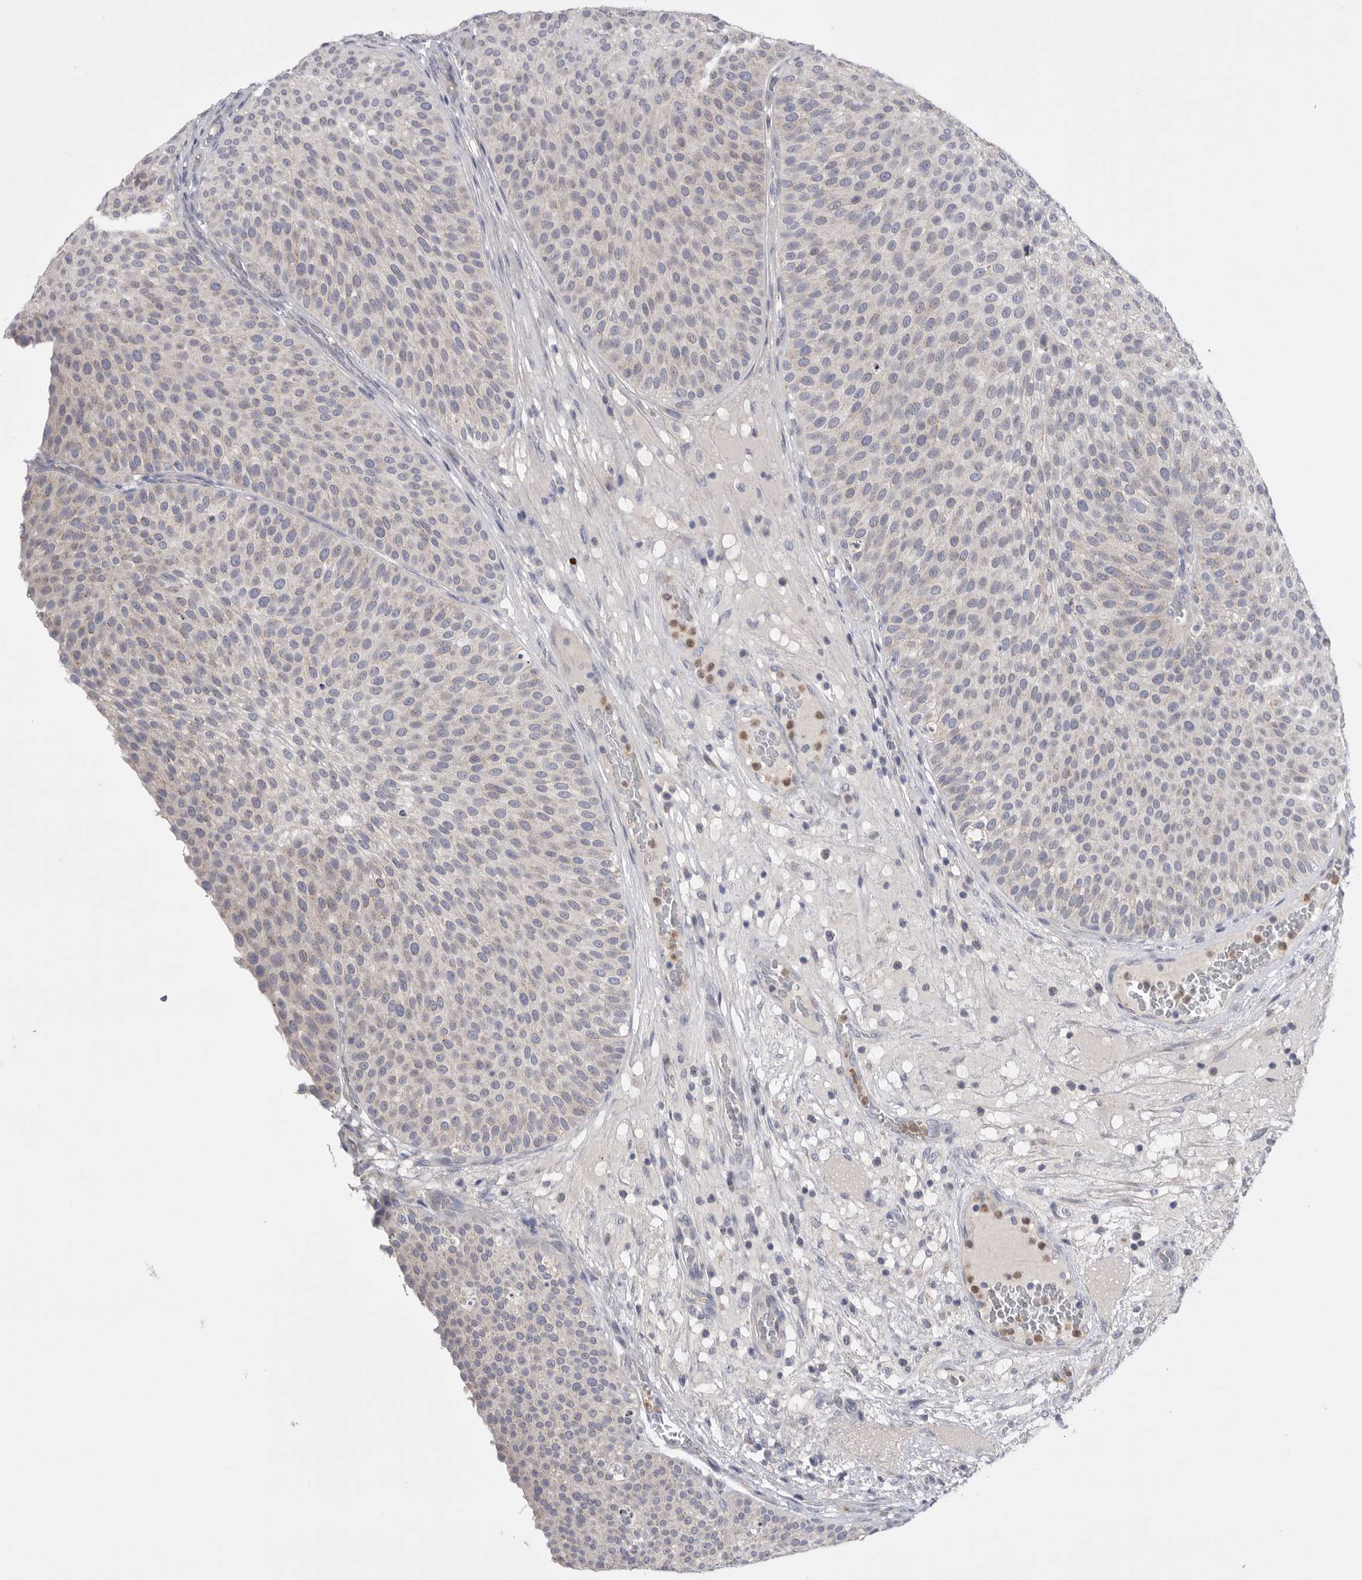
{"staining": {"intensity": "negative", "quantity": "none", "location": "none"}, "tissue": "urothelial cancer", "cell_type": "Tumor cells", "image_type": "cancer", "snomed": [{"axis": "morphology", "description": "Normal tissue, NOS"}, {"axis": "morphology", "description": "Urothelial carcinoma, Low grade"}, {"axis": "topography", "description": "Smooth muscle"}, {"axis": "topography", "description": "Urinary bladder"}], "caption": "Protein analysis of urothelial cancer shows no significant expression in tumor cells.", "gene": "CCDC126", "patient": {"sex": "male", "age": 60}}